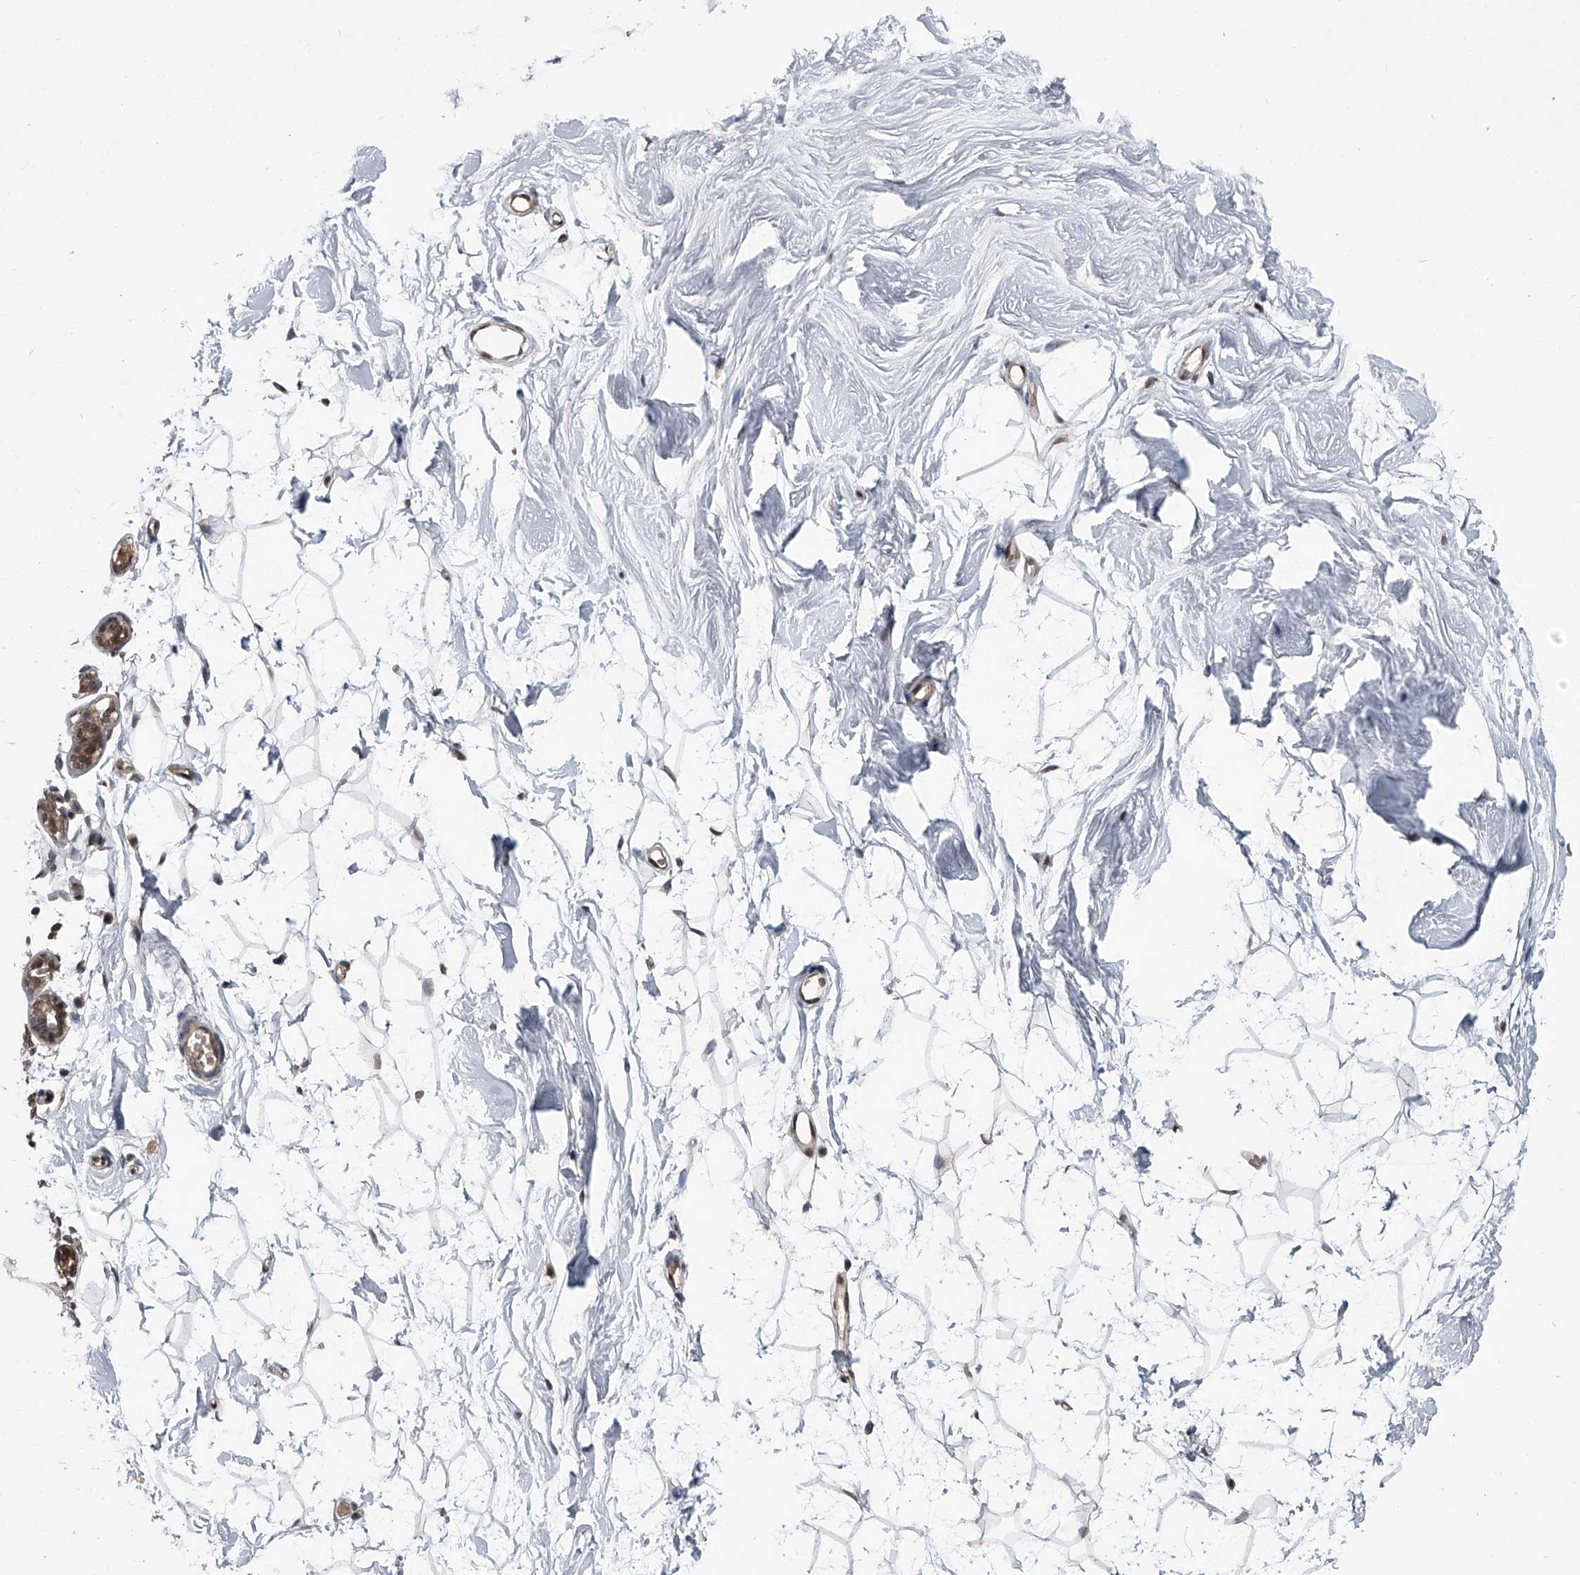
{"staining": {"intensity": "negative", "quantity": "none", "location": "none"}, "tissue": "breast", "cell_type": "Adipocytes", "image_type": "normal", "snomed": [{"axis": "morphology", "description": "Normal tissue, NOS"}, {"axis": "topography", "description": "Breast"}], "caption": "Breast stained for a protein using IHC demonstrates no expression adipocytes.", "gene": "TSNAX", "patient": {"sex": "female", "age": 26}}